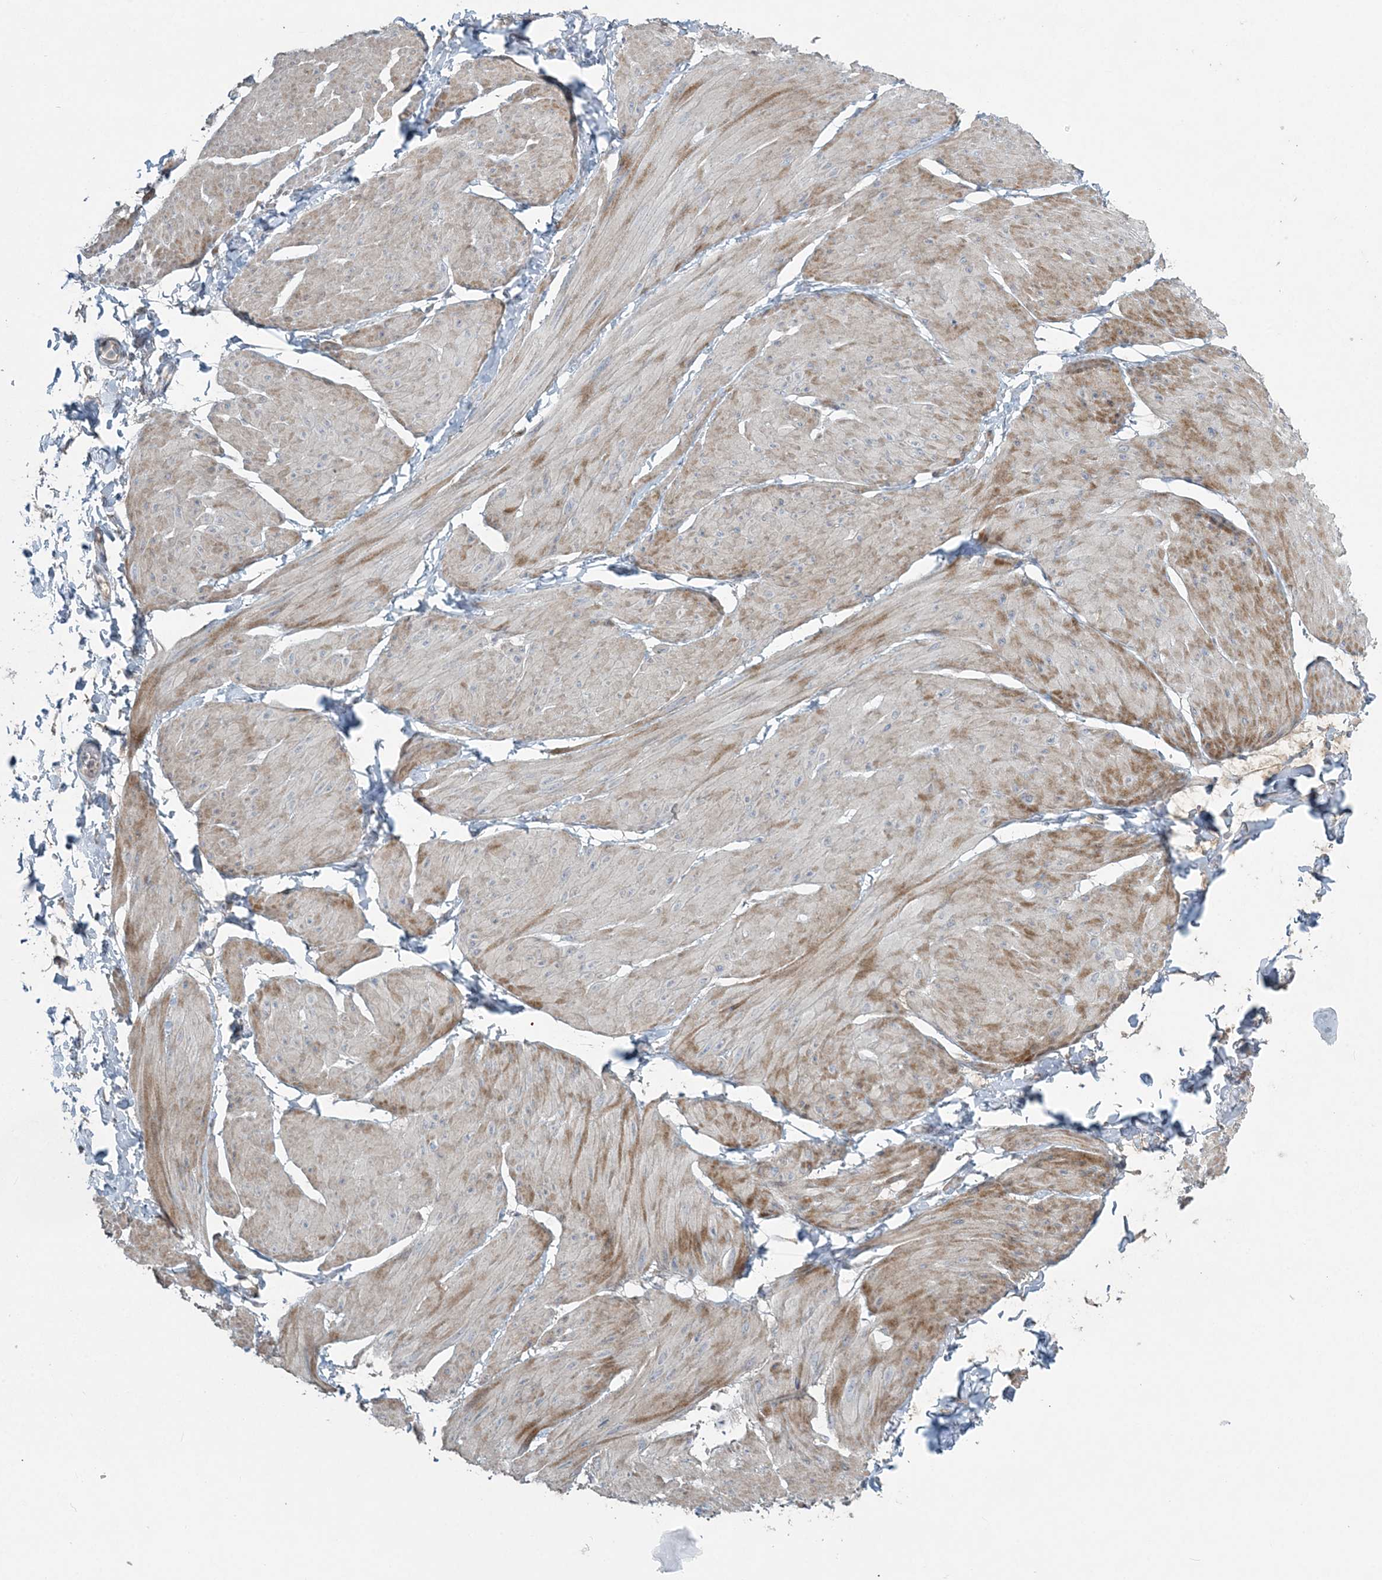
{"staining": {"intensity": "weak", "quantity": "25%-75%", "location": "cytoplasmic/membranous"}, "tissue": "smooth muscle", "cell_type": "Smooth muscle cells", "image_type": "normal", "snomed": [{"axis": "morphology", "description": "Urothelial carcinoma, High grade"}, {"axis": "topography", "description": "Urinary bladder"}], "caption": "A histopathology image showing weak cytoplasmic/membranous expression in approximately 25%-75% of smooth muscle cells in normal smooth muscle, as visualized by brown immunohistochemical staining.", "gene": "SLC4A10", "patient": {"sex": "male", "age": 46}}